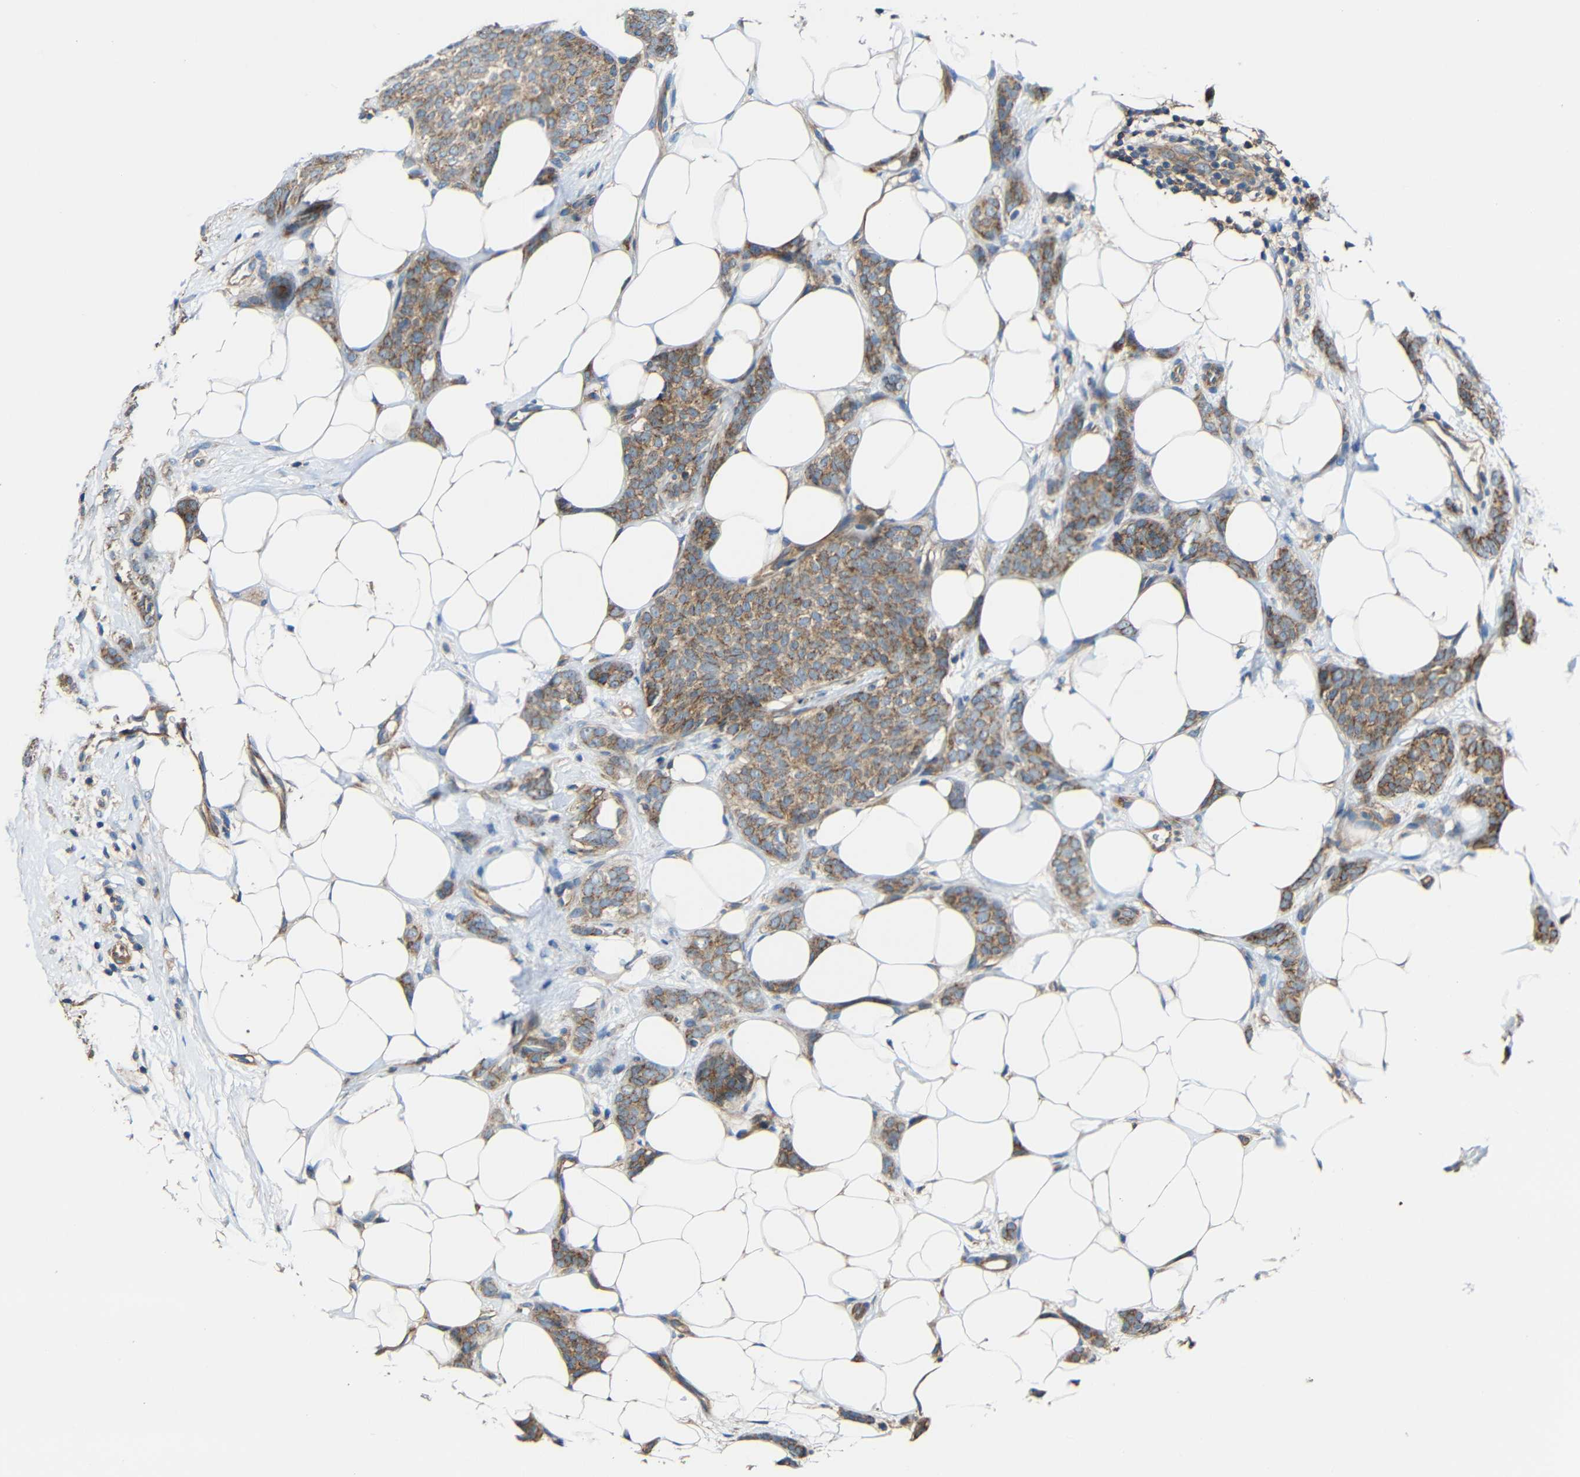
{"staining": {"intensity": "moderate", "quantity": ">75%", "location": "cytoplasmic/membranous"}, "tissue": "breast cancer", "cell_type": "Tumor cells", "image_type": "cancer", "snomed": [{"axis": "morphology", "description": "Lobular carcinoma"}, {"axis": "topography", "description": "Skin"}, {"axis": "topography", "description": "Breast"}], "caption": "High-power microscopy captured an immunohistochemistry (IHC) histopathology image of breast lobular carcinoma, revealing moderate cytoplasmic/membranous positivity in about >75% of tumor cells.", "gene": "RHOT2", "patient": {"sex": "female", "age": 46}}